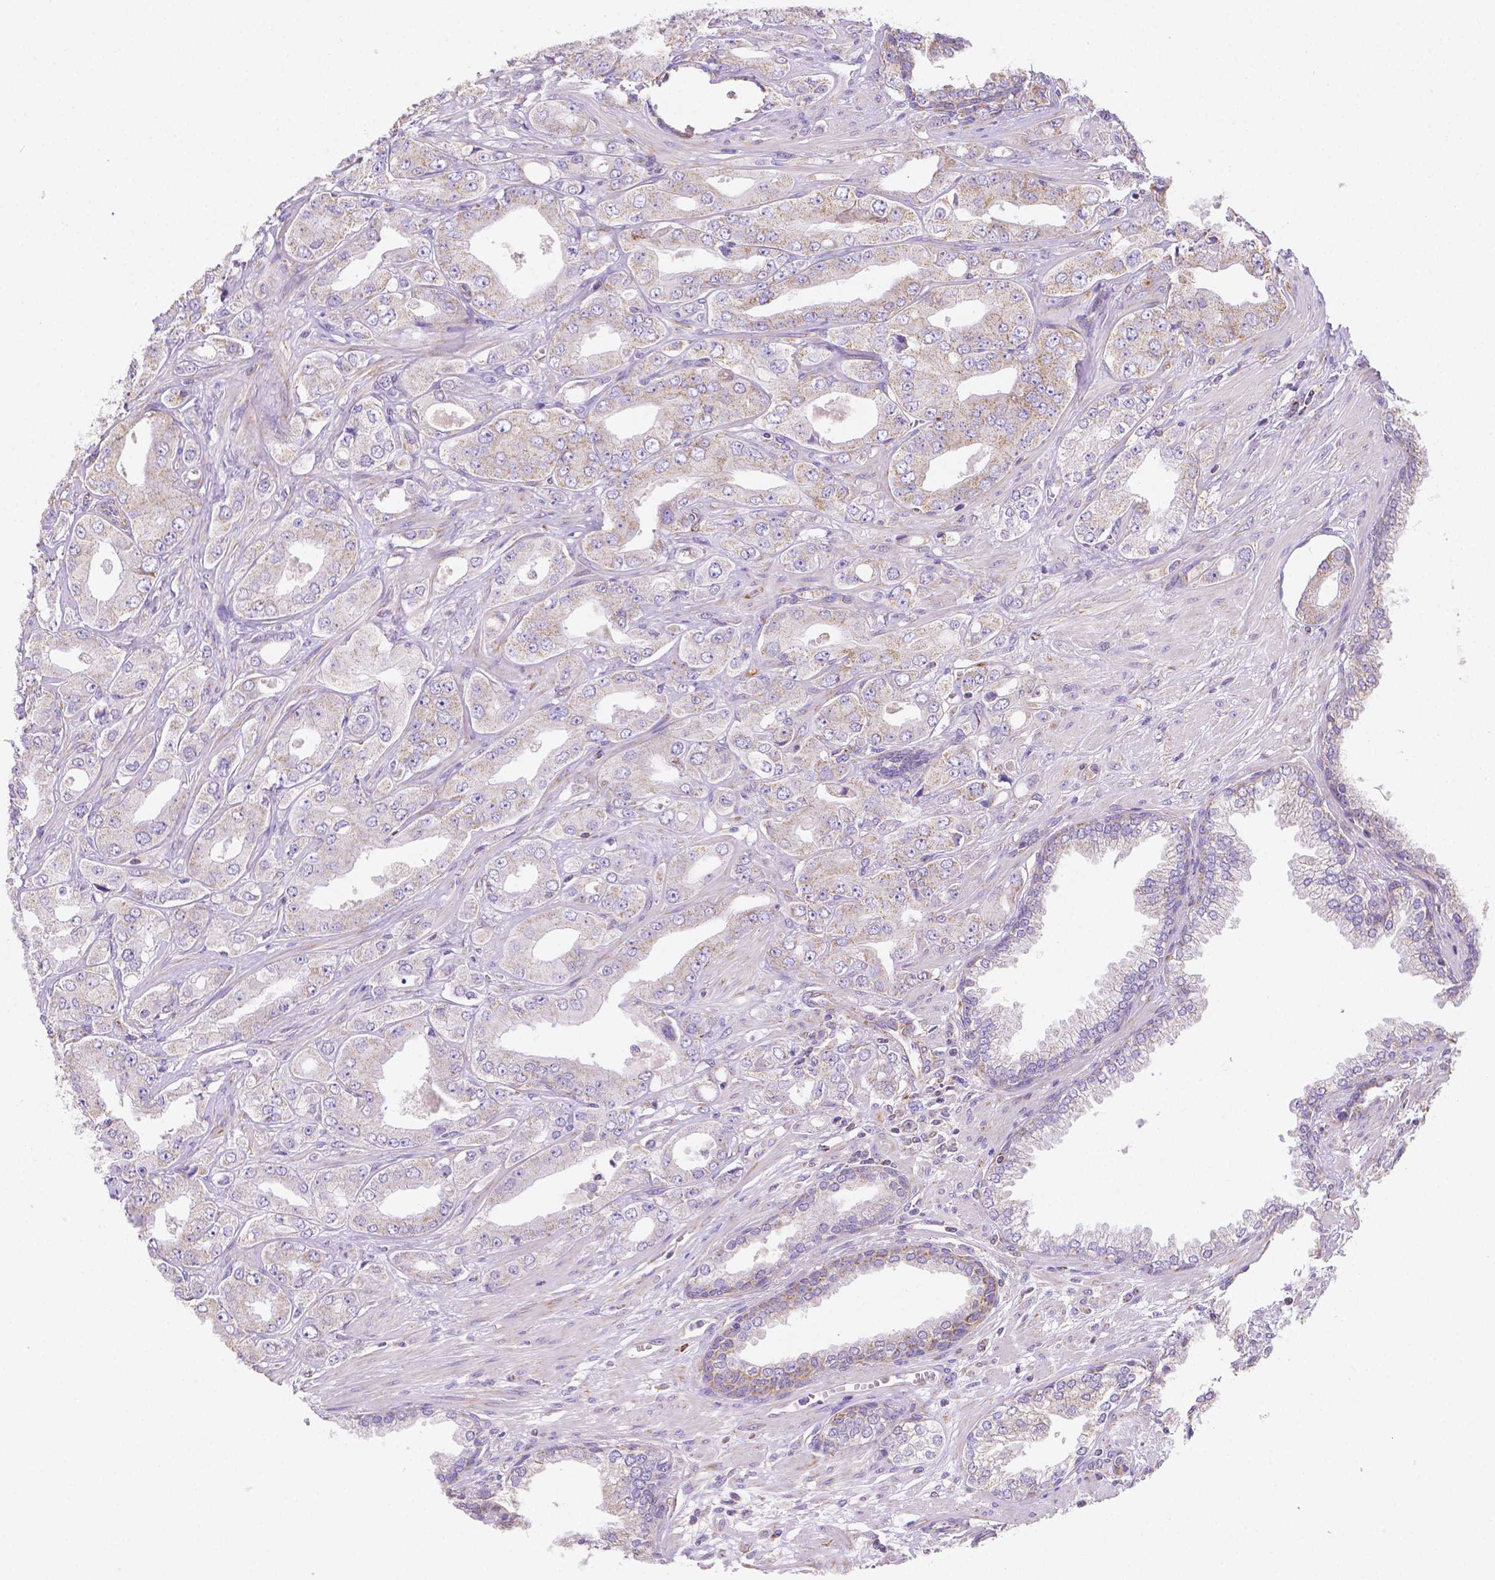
{"staining": {"intensity": "weak", "quantity": "<25%", "location": "cytoplasmic/membranous"}, "tissue": "prostate cancer", "cell_type": "Tumor cells", "image_type": "cancer", "snomed": [{"axis": "morphology", "description": "Adenocarcinoma, Low grade"}, {"axis": "topography", "description": "Prostate"}], "caption": "Human prostate cancer stained for a protein using IHC shows no expression in tumor cells.", "gene": "SGTB", "patient": {"sex": "male", "age": 60}}